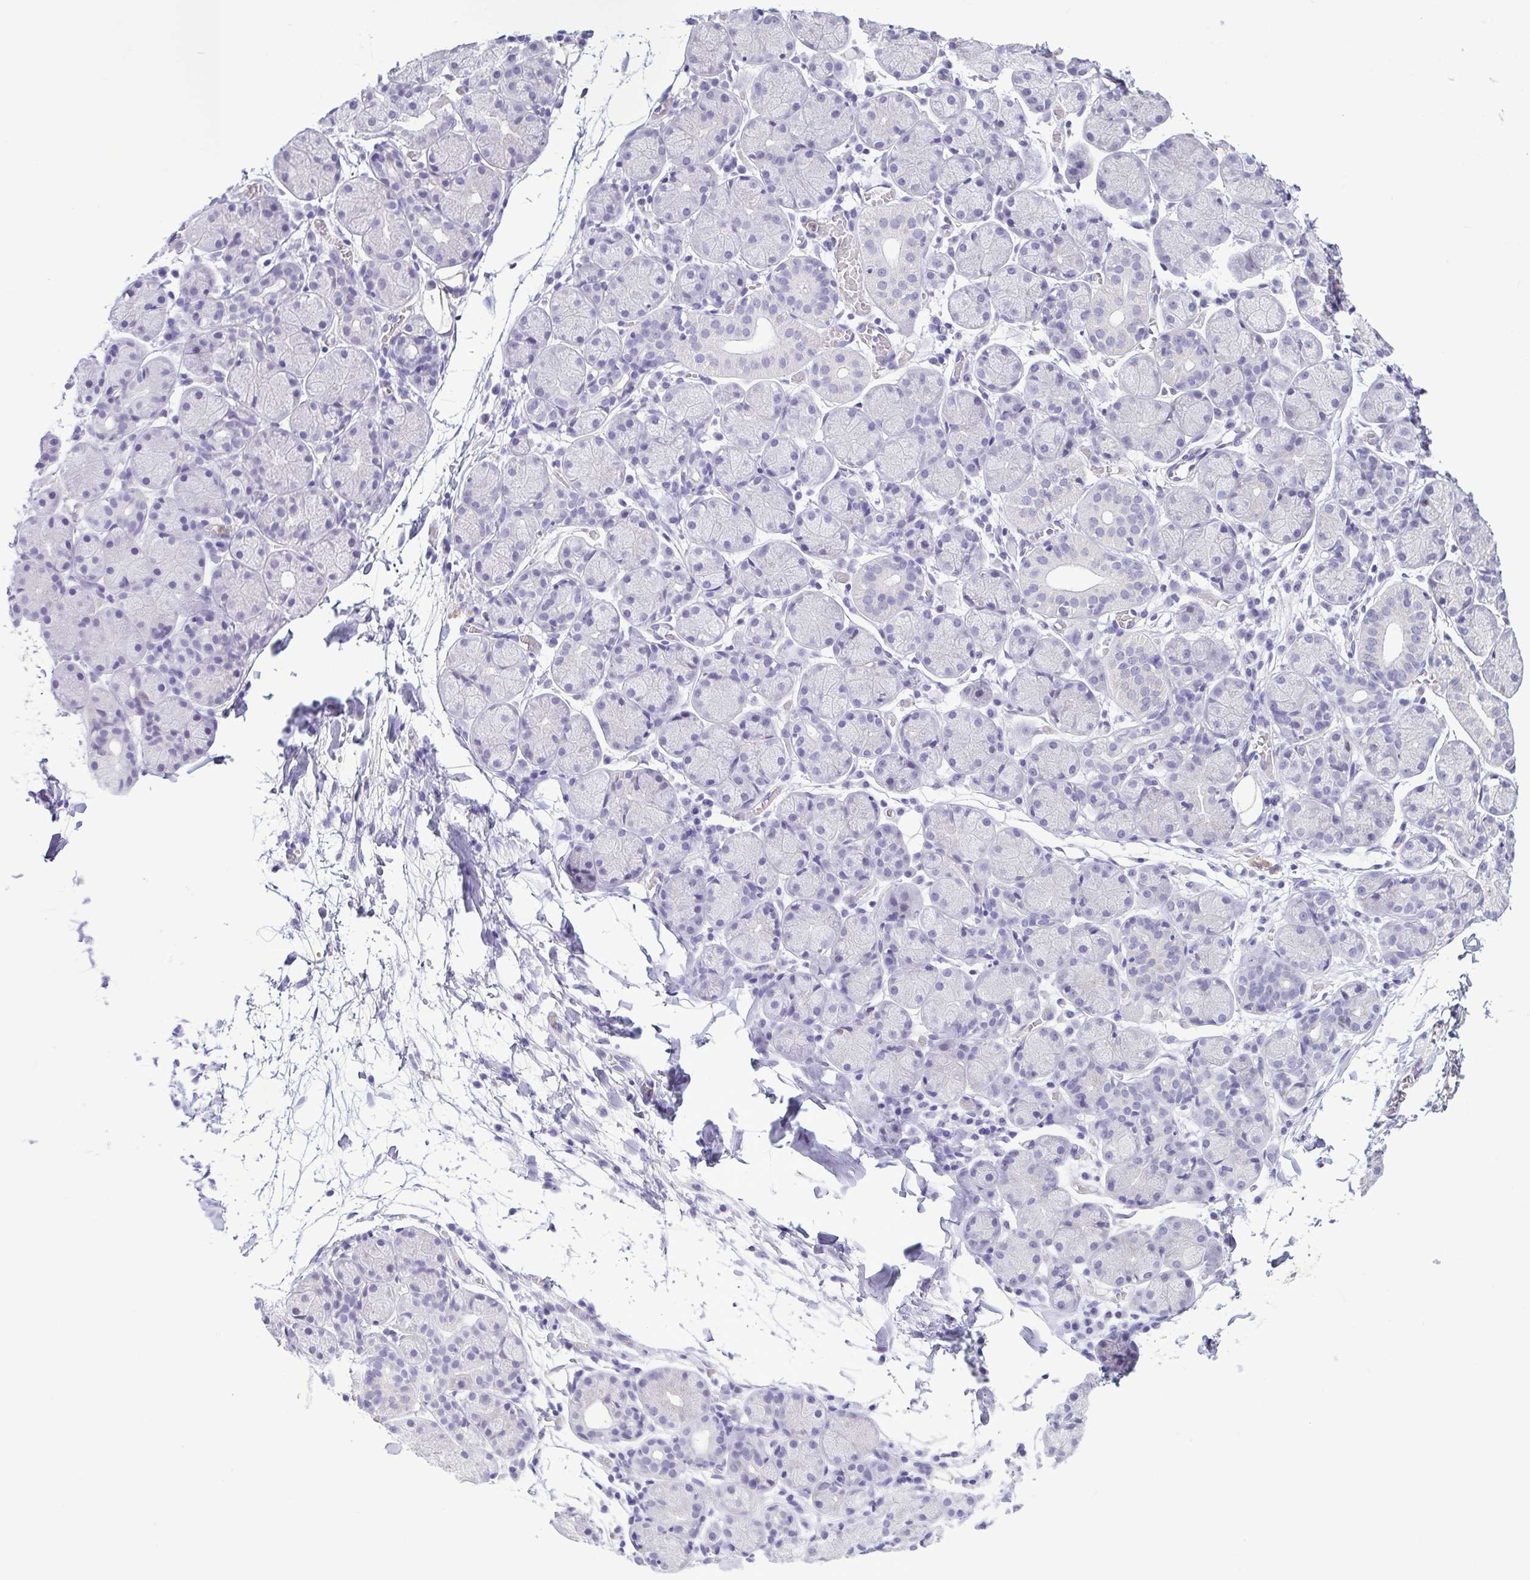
{"staining": {"intensity": "negative", "quantity": "none", "location": "none"}, "tissue": "salivary gland", "cell_type": "Glandular cells", "image_type": "normal", "snomed": [{"axis": "morphology", "description": "Normal tissue, NOS"}, {"axis": "topography", "description": "Salivary gland"}], "caption": "Immunohistochemistry of benign human salivary gland displays no positivity in glandular cells.", "gene": "CBY2", "patient": {"sex": "female", "age": 24}}